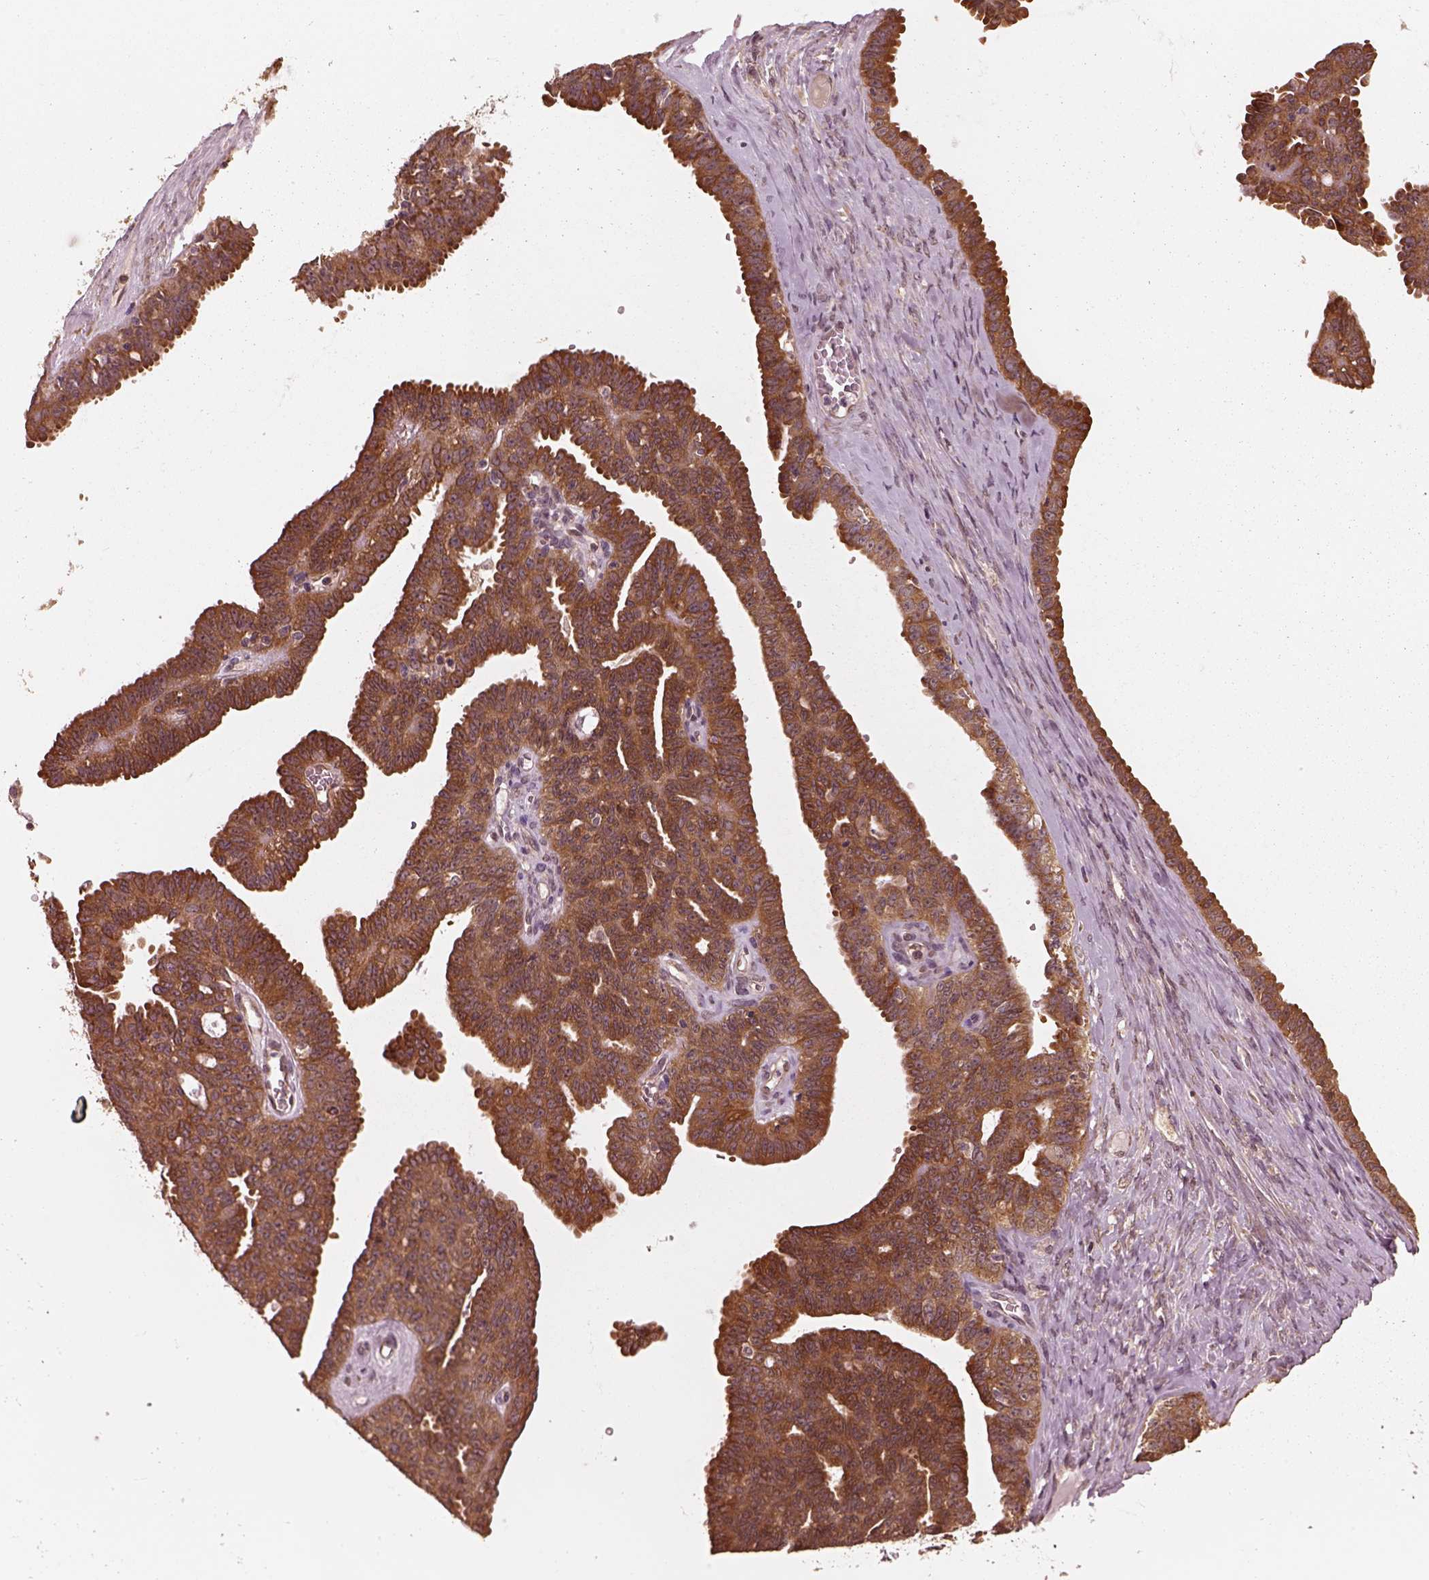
{"staining": {"intensity": "moderate", "quantity": ">75%", "location": "cytoplasmic/membranous"}, "tissue": "ovarian cancer", "cell_type": "Tumor cells", "image_type": "cancer", "snomed": [{"axis": "morphology", "description": "Cystadenocarcinoma, serous, NOS"}, {"axis": "topography", "description": "Ovary"}], "caption": "Immunohistochemistry (IHC) staining of serous cystadenocarcinoma (ovarian), which displays medium levels of moderate cytoplasmic/membranous positivity in approximately >75% of tumor cells indicating moderate cytoplasmic/membranous protein staining. The staining was performed using DAB (brown) for protein detection and nuclei were counterstained in hematoxylin (blue).", "gene": "RPS5", "patient": {"sex": "female", "age": 71}}